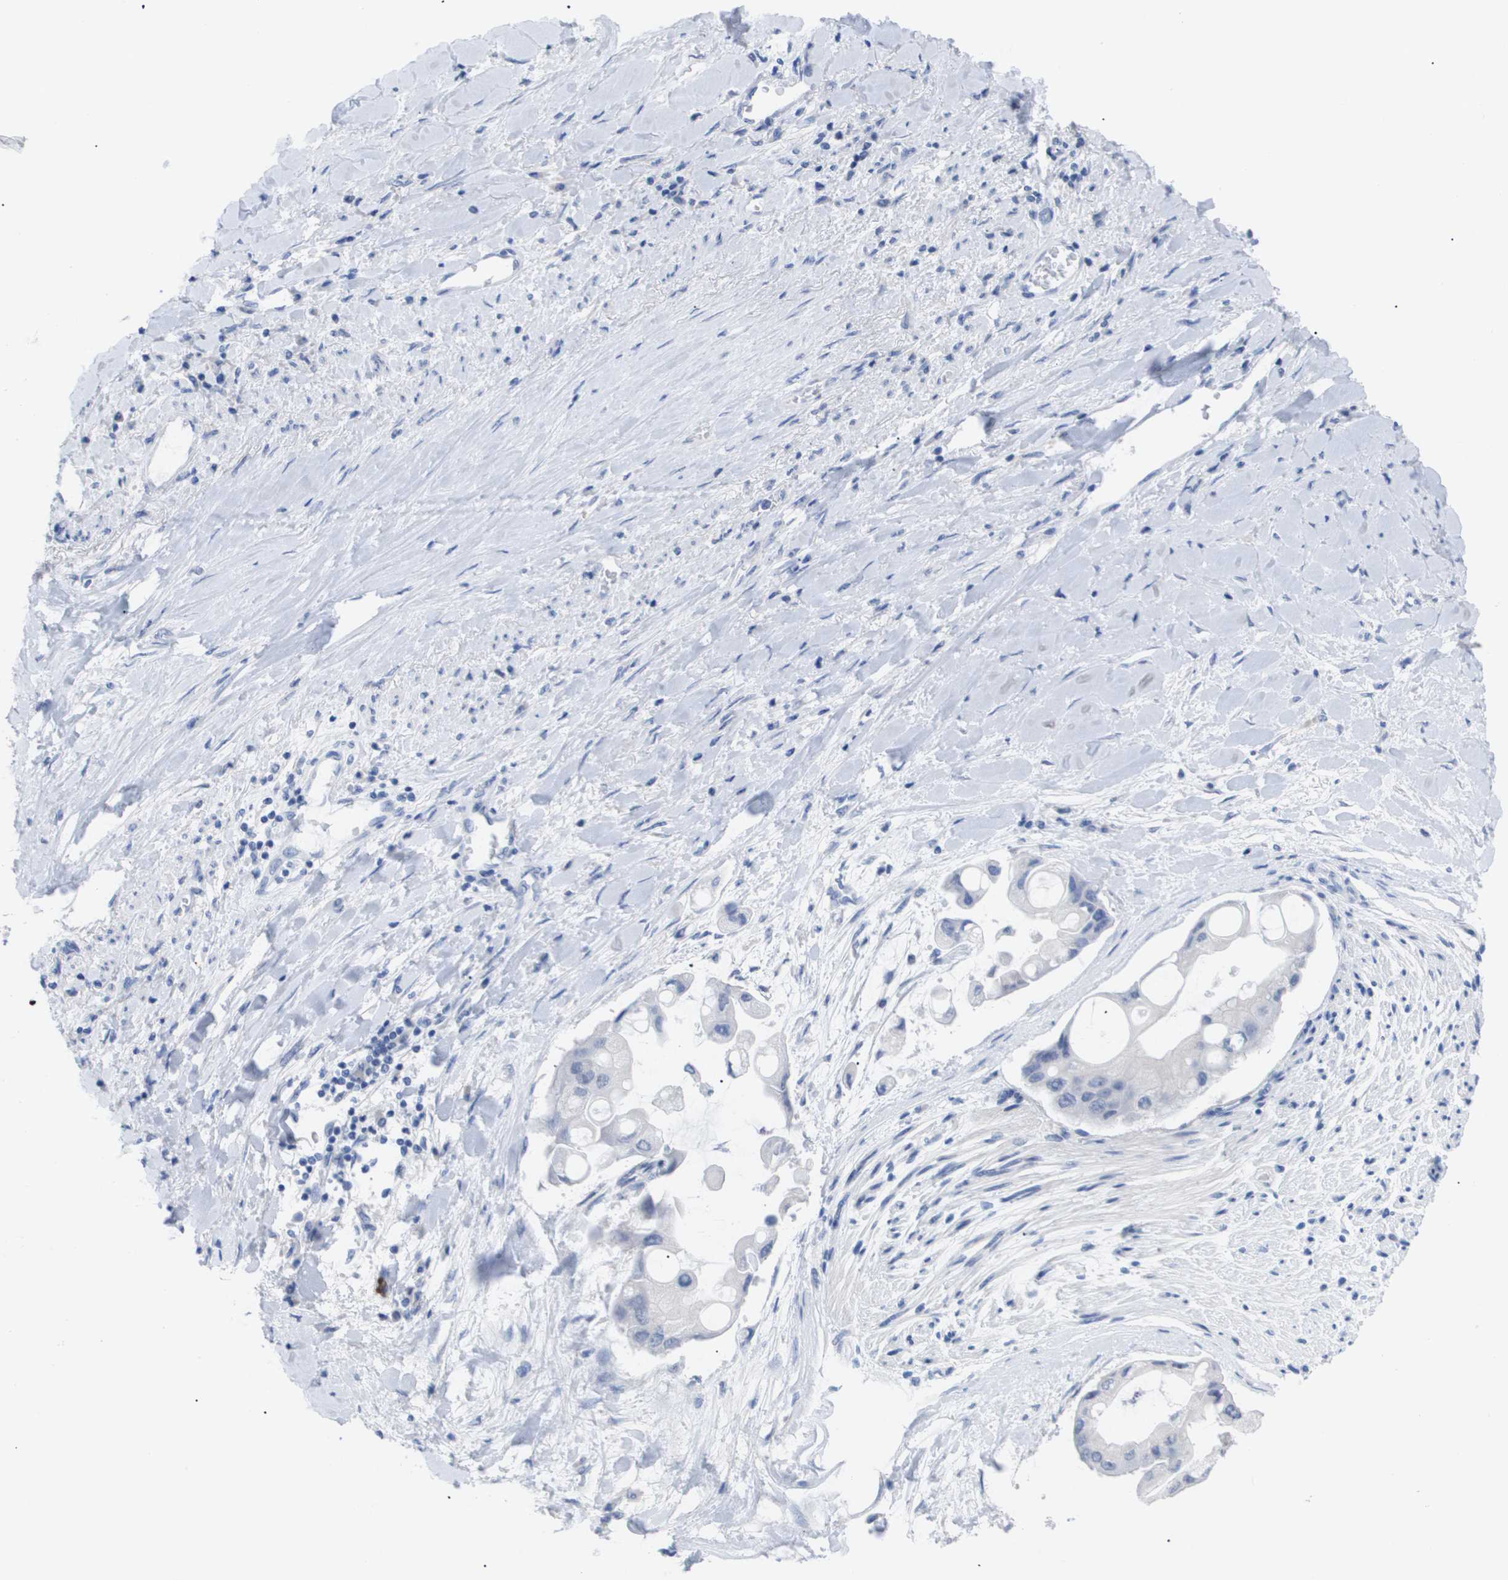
{"staining": {"intensity": "negative", "quantity": "none", "location": "none"}, "tissue": "liver cancer", "cell_type": "Tumor cells", "image_type": "cancer", "snomed": [{"axis": "morphology", "description": "Cholangiocarcinoma"}, {"axis": "topography", "description": "Liver"}], "caption": "Cholangiocarcinoma (liver) was stained to show a protein in brown. There is no significant staining in tumor cells. (DAB immunohistochemistry (IHC) visualized using brightfield microscopy, high magnification).", "gene": "CAV3", "patient": {"sex": "male", "age": 50}}